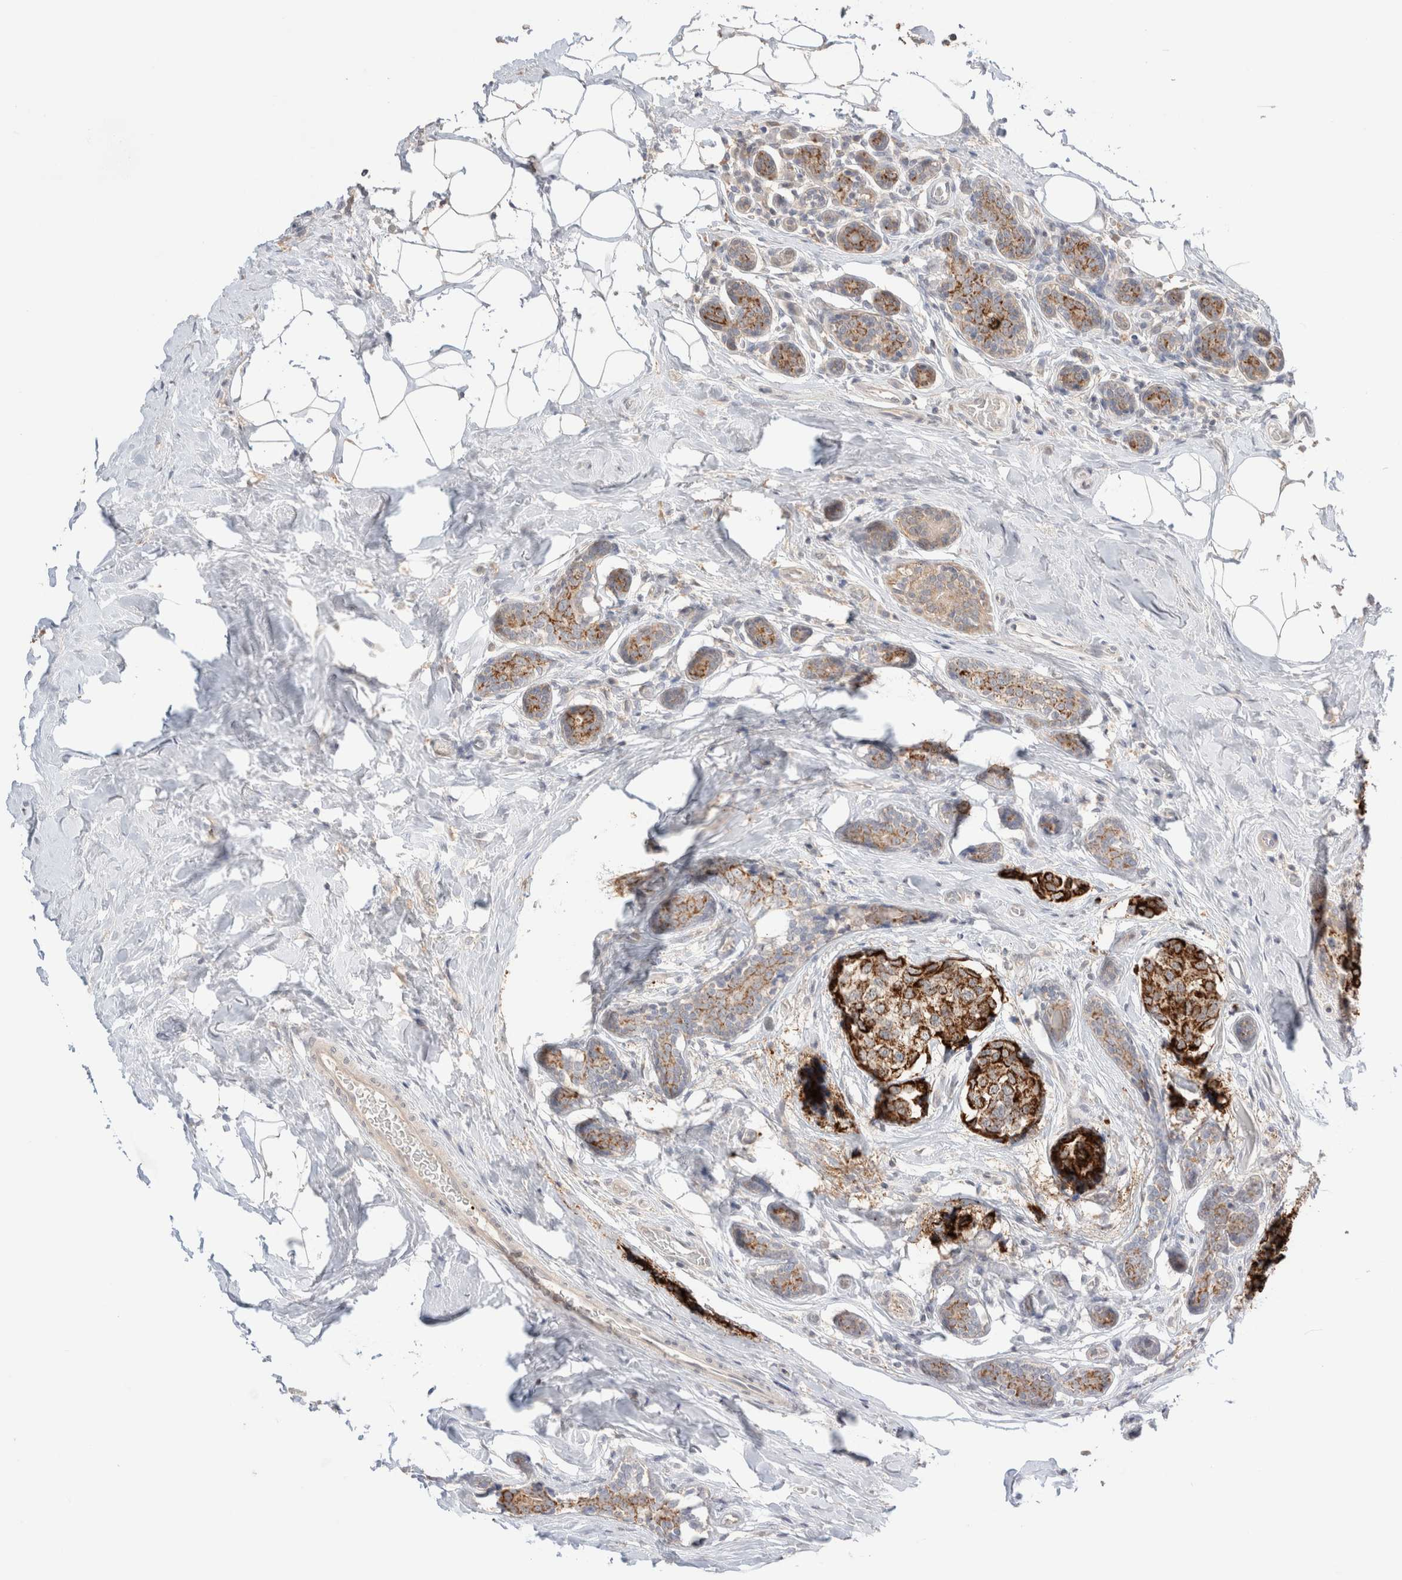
{"staining": {"intensity": "strong", "quantity": ">75%", "location": "cytoplasmic/membranous"}, "tissue": "breast cancer", "cell_type": "Tumor cells", "image_type": "cancer", "snomed": [{"axis": "morphology", "description": "Normal tissue, NOS"}, {"axis": "morphology", "description": "Duct carcinoma"}, {"axis": "topography", "description": "Breast"}], "caption": "Protein staining shows strong cytoplasmic/membranous staining in approximately >75% of tumor cells in breast cancer (infiltrating ductal carcinoma).", "gene": "TRIM41", "patient": {"sex": "female", "age": 43}}